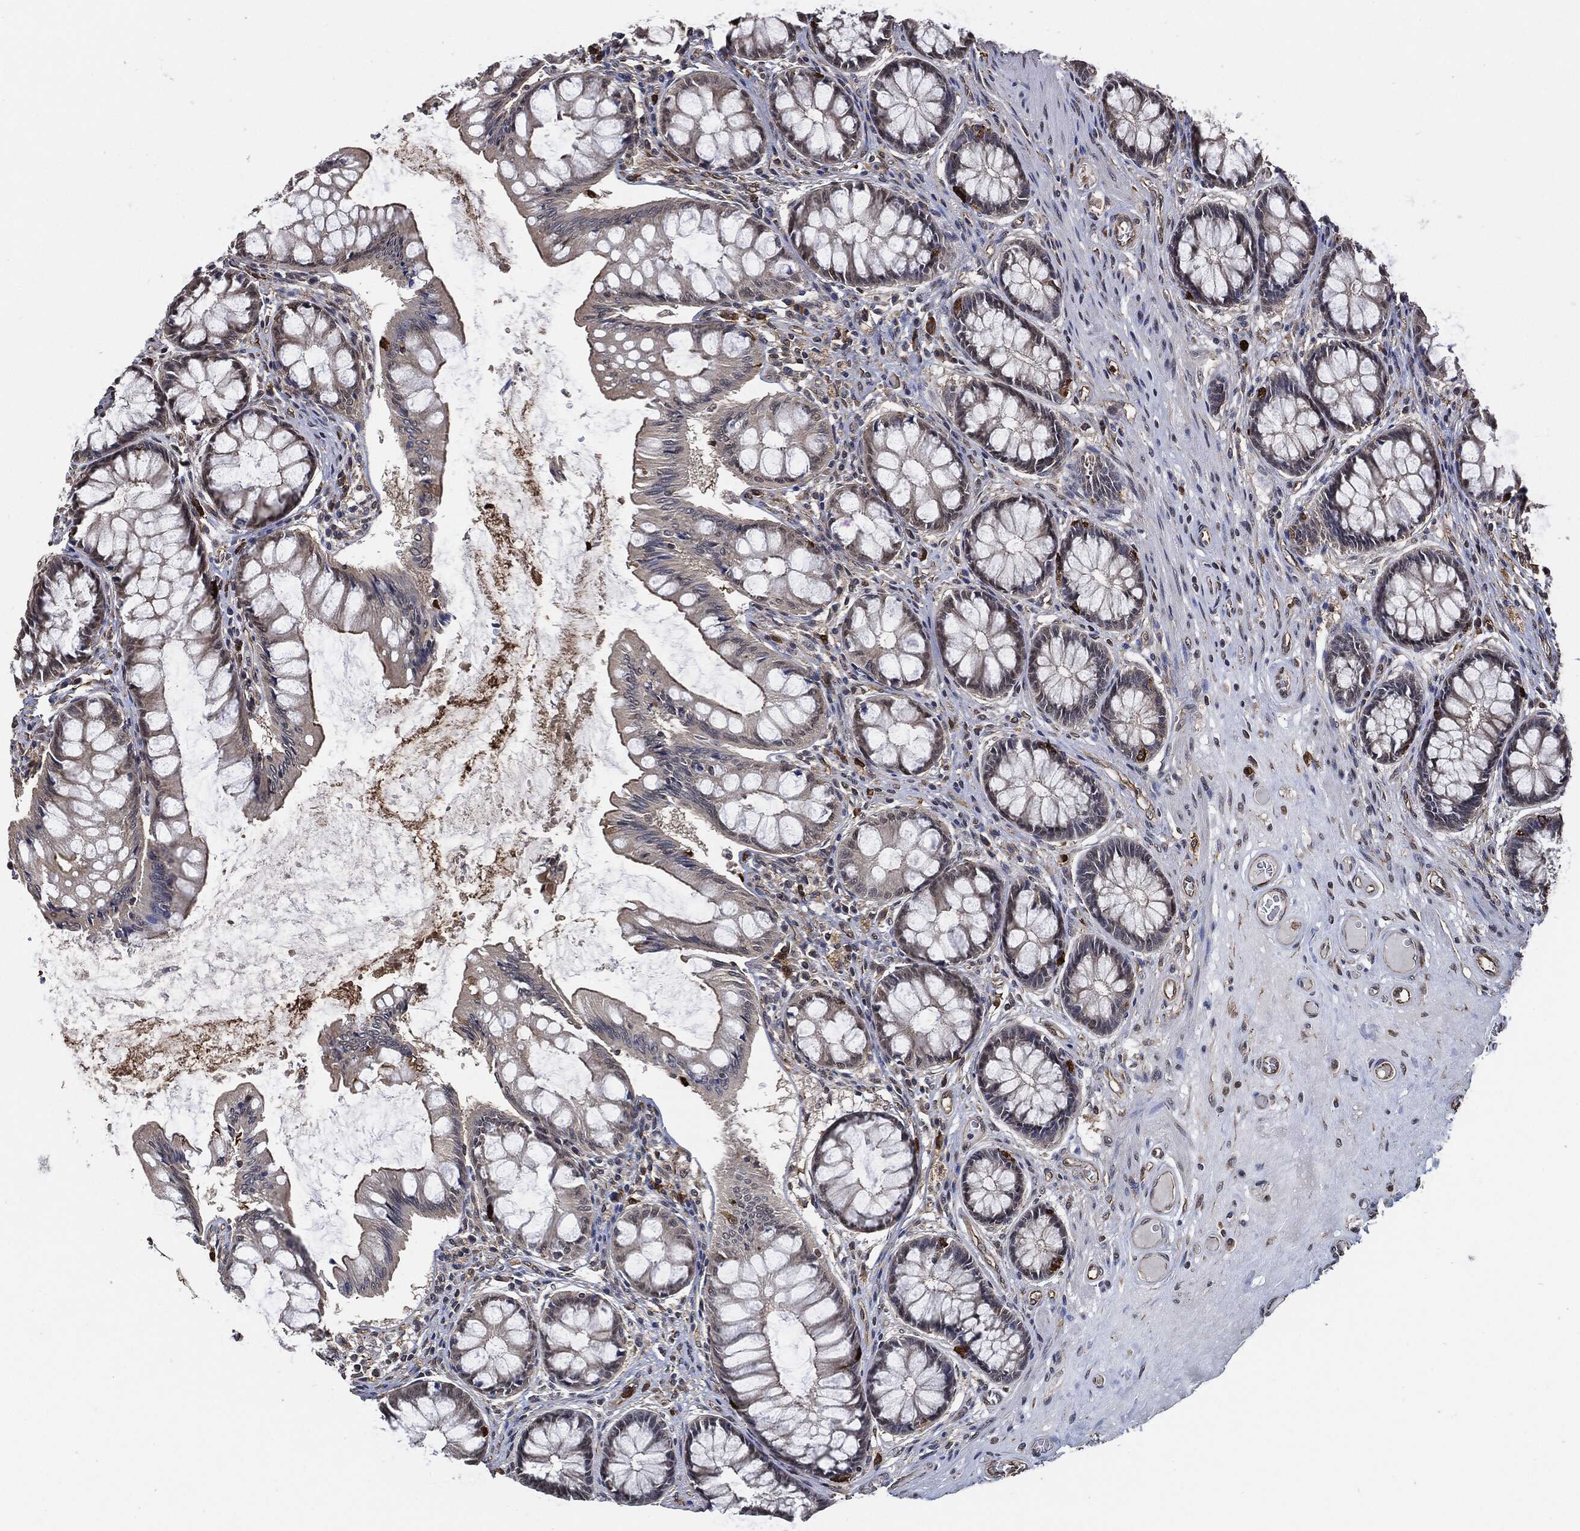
{"staining": {"intensity": "moderate", "quantity": "25%-75%", "location": "cytoplasmic/membranous"}, "tissue": "colon", "cell_type": "Endothelial cells", "image_type": "normal", "snomed": [{"axis": "morphology", "description": "Normal tissue, NOS"}, {"axis": "topography", "description": "Colon"}], "caption": "About 25%-75% of endothelial cells in unremarkable colon show moderate cytoplasmic/membranous protein positivity as visualized by brown immunohistochemical staining.", "gene": "S100A9", "patient": {"sex": "female", "age": 65}}